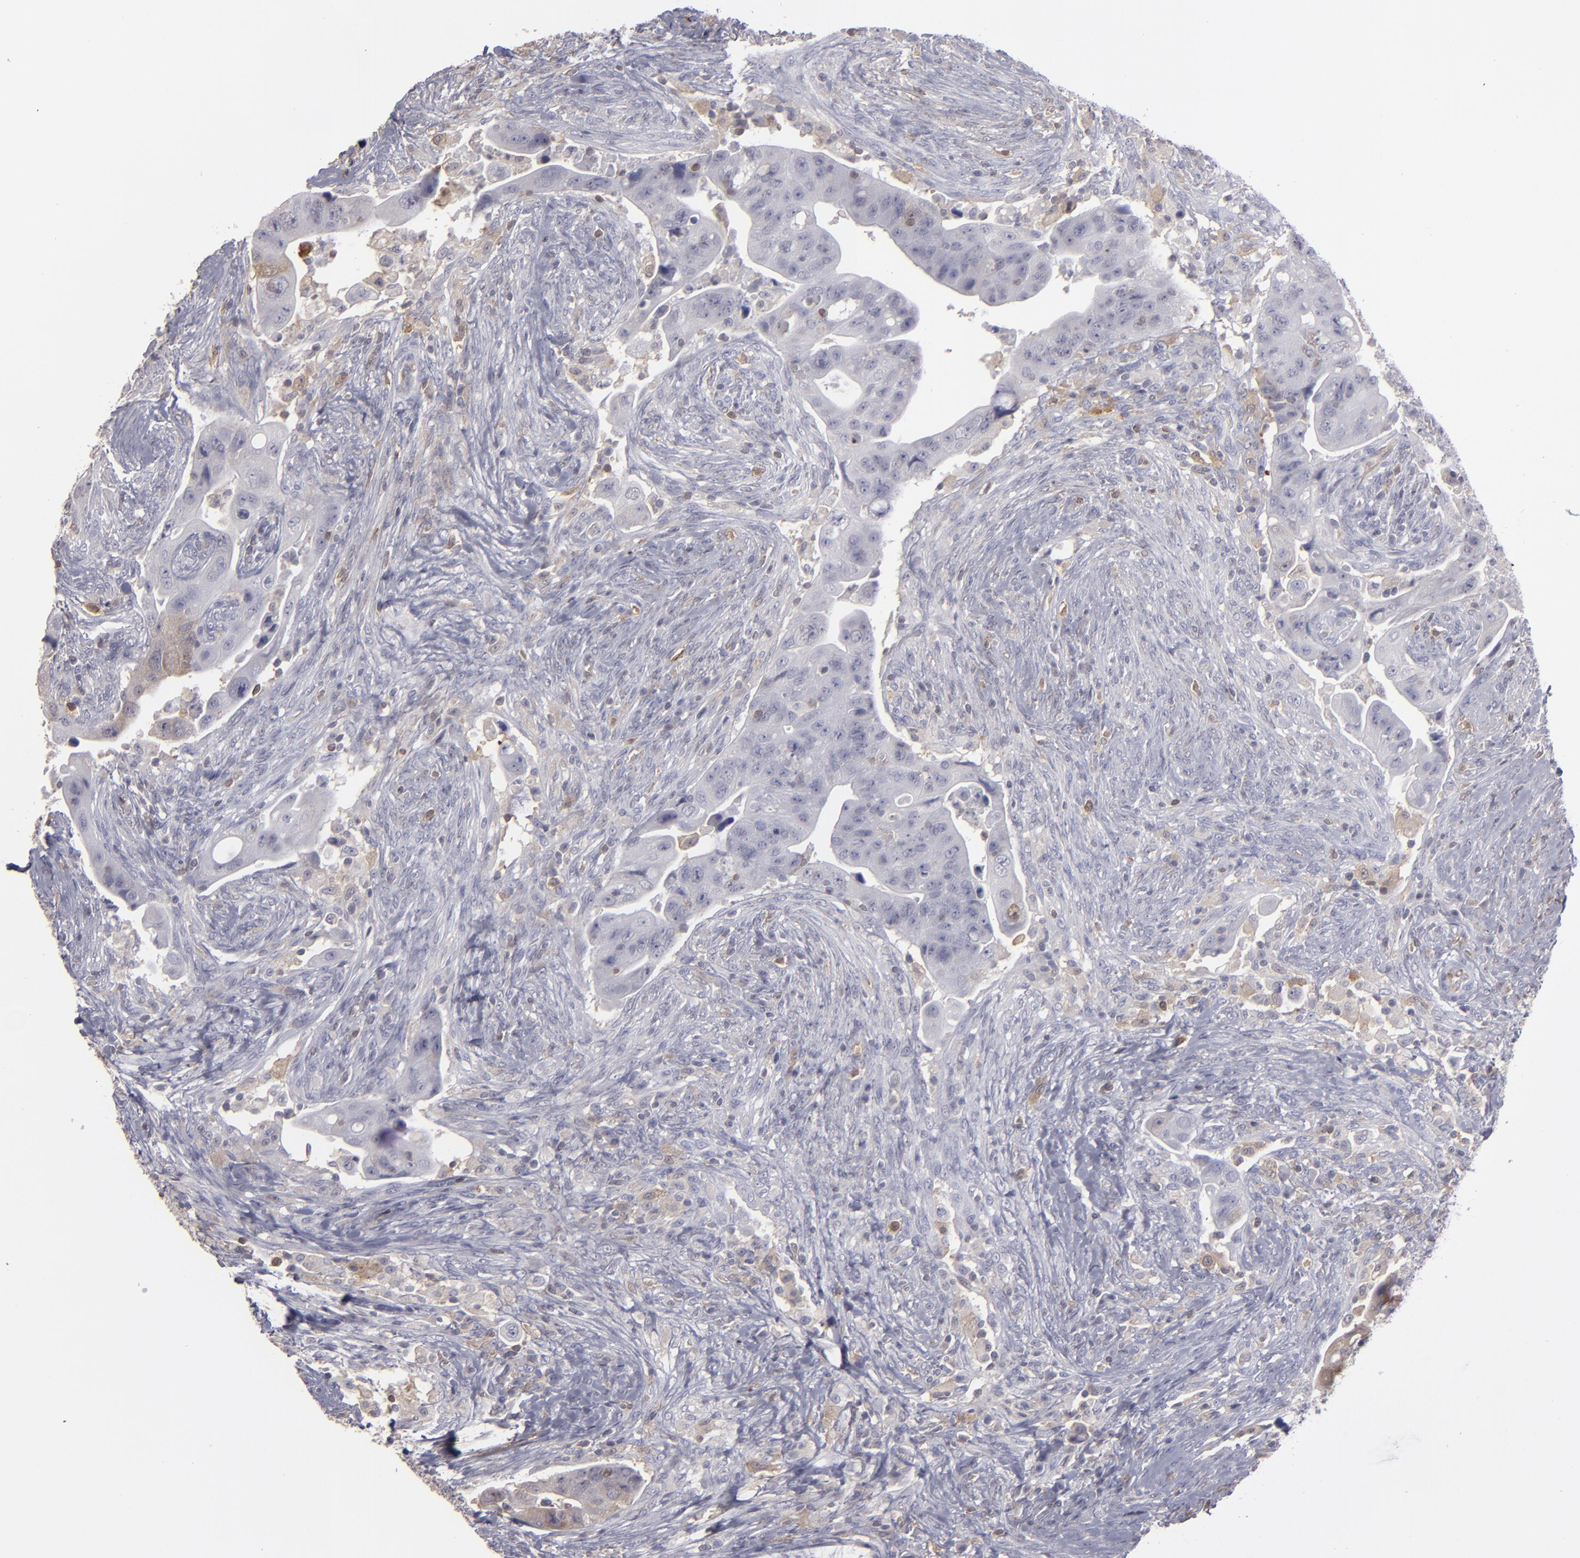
{"staining": {"intensity": "weak", "quantity": "25%-75%", "location": "cytoplasmic/membranous"}, "tissue": "colorectal cancer", "cell_type": "Tumor cells", "image_type": "cancer", "snomed": [{"axis": "morphology", "description": "Adenocarcinoma, NOS"}, {"axis": "topography", "description": "Colon"}], "caption": "A low amount of weak cytoplasmic/membranous expression is identified in approximately 25%-75% of tumor cells in adenocarcinoma (colorectal) tissue.", "gene": "SEMA3G", "patient": {"sex": "female", "age": 55}}